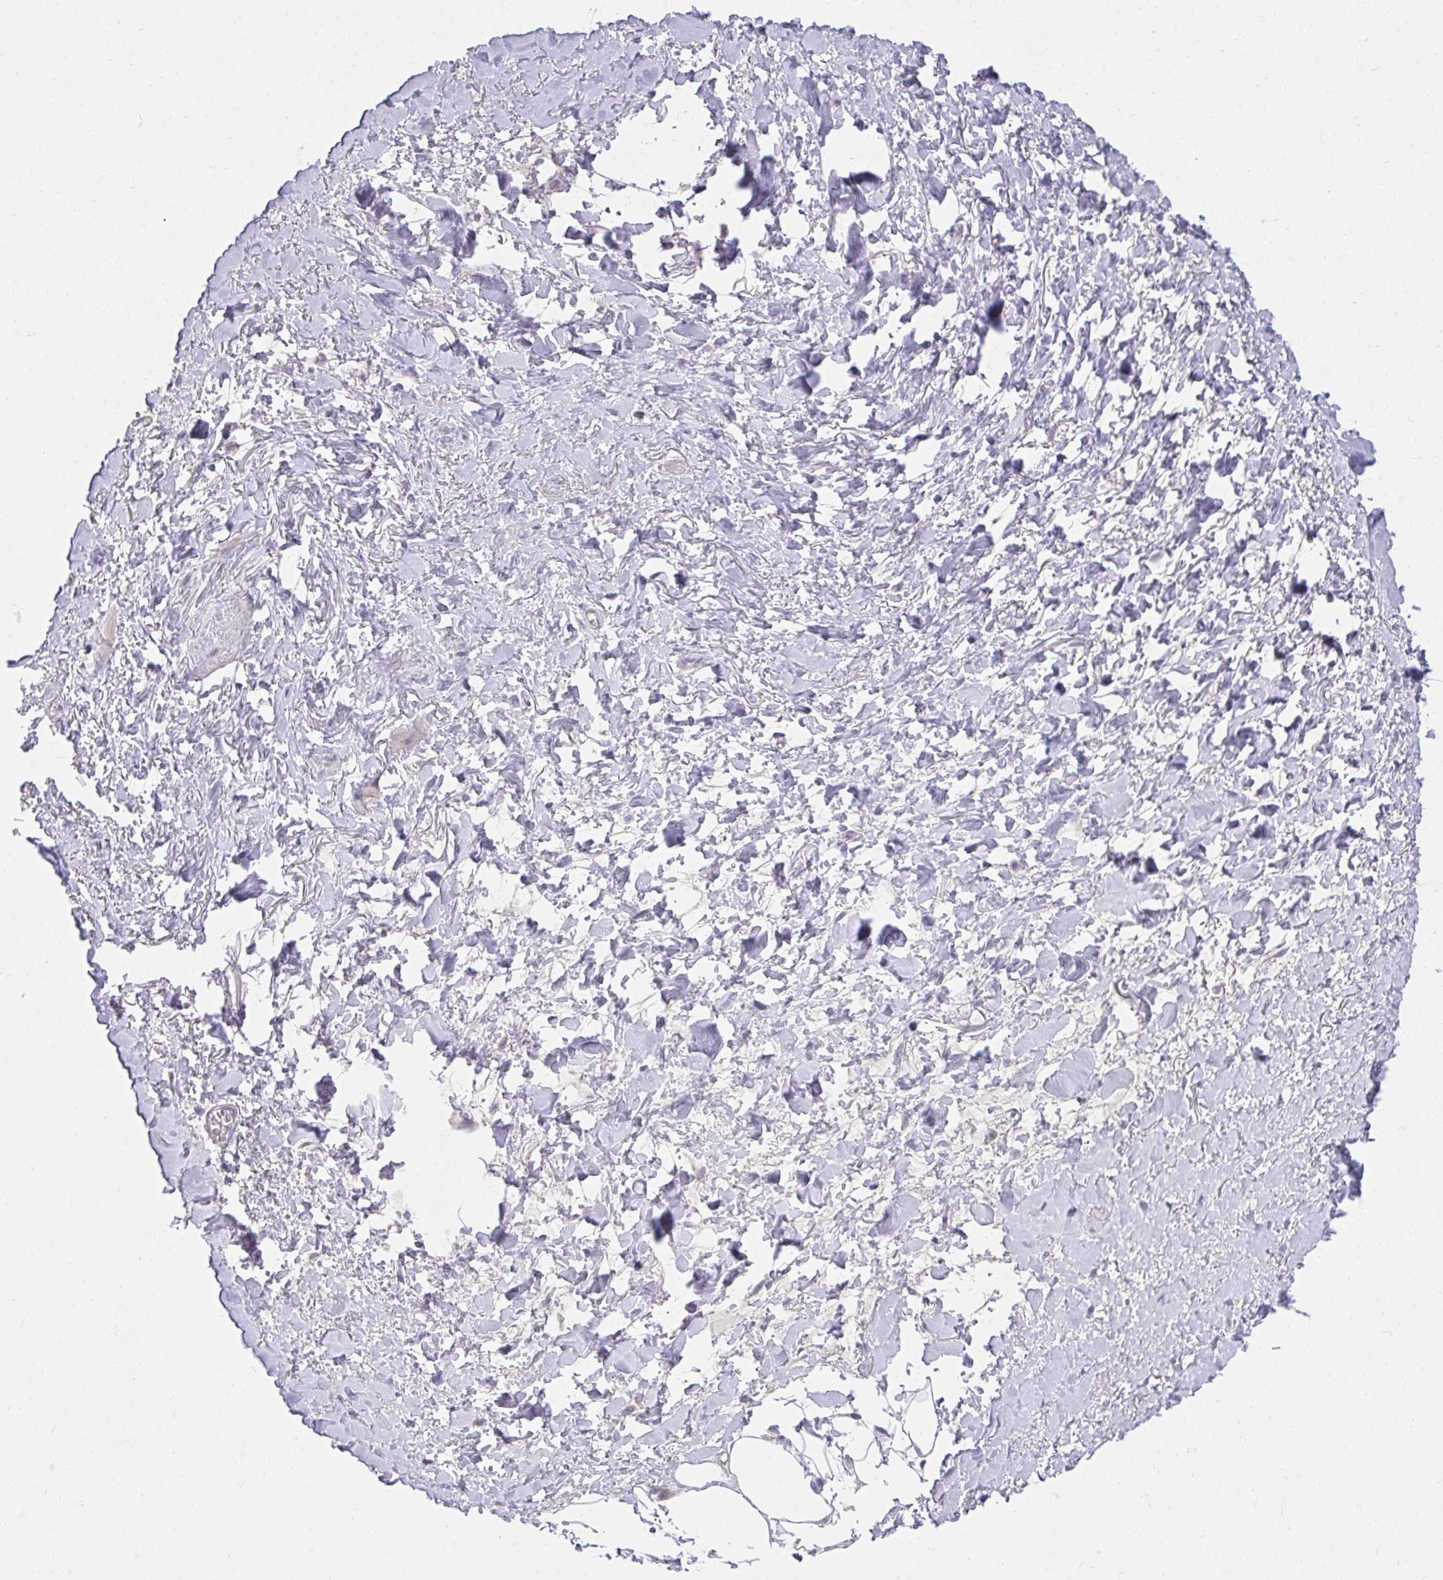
{"staining": {"intensity": "negative", "quantity": "none", "location": "none"}, "tissue": "adipose tissue", "cell_type": "Adipocytes", "image_type": "normal", "snomed": [{"axis": "morphology", "description": "Normal tissue, NOS"}, {"axis": "topography", "description": "Vagina"}, {"axis": "topography", "description": "Peripheral nerve tissue"}], "caption": "Photomicrograph shows no significant protein positivity in adipocytes of benign adipose tissue.", "gene": "SLAMF7", "patient": {"sex": "female", "age": 71}}